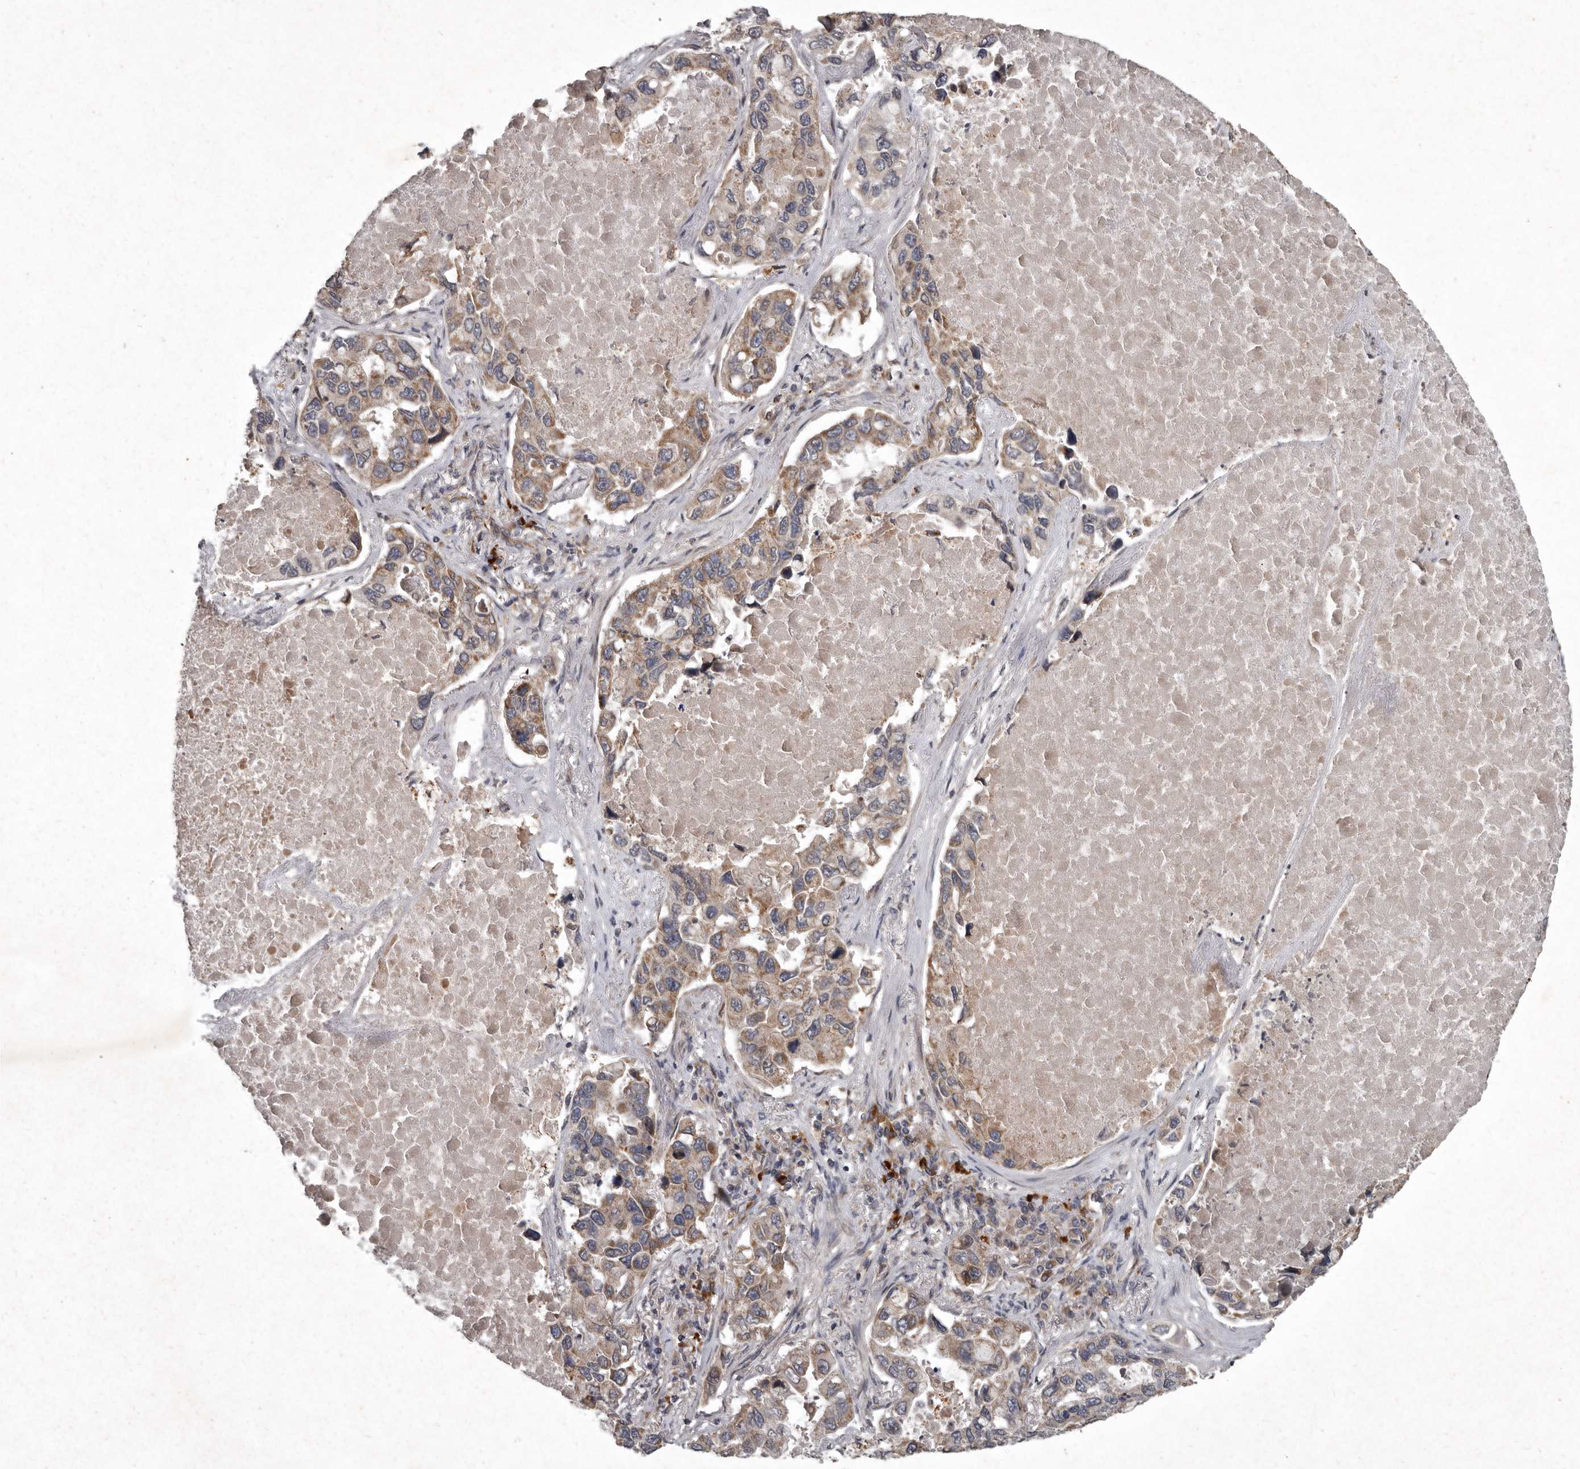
{"staining": {"intensity": "moderate", "quantity": ">75%", "location": "cytoplasmic/membranous"}, "tissue": "lung cancer", "cell_type": "Tumor cells", "image_type": "cancer", "snomed": [{"axis": "morphology", "description": "Adenocarcinoma, NOS"}, {"axis": "topography", "description": "Lung"}], "caption": "Brown immunohistochemical staining in lung cancer (adenocarcinoma) exhibits moderate cytoplasmic/membranous expression in approximately >75% of tumor cells.", "gene": "MRPS15", "patient": {"sex": "male", "age": 64}}